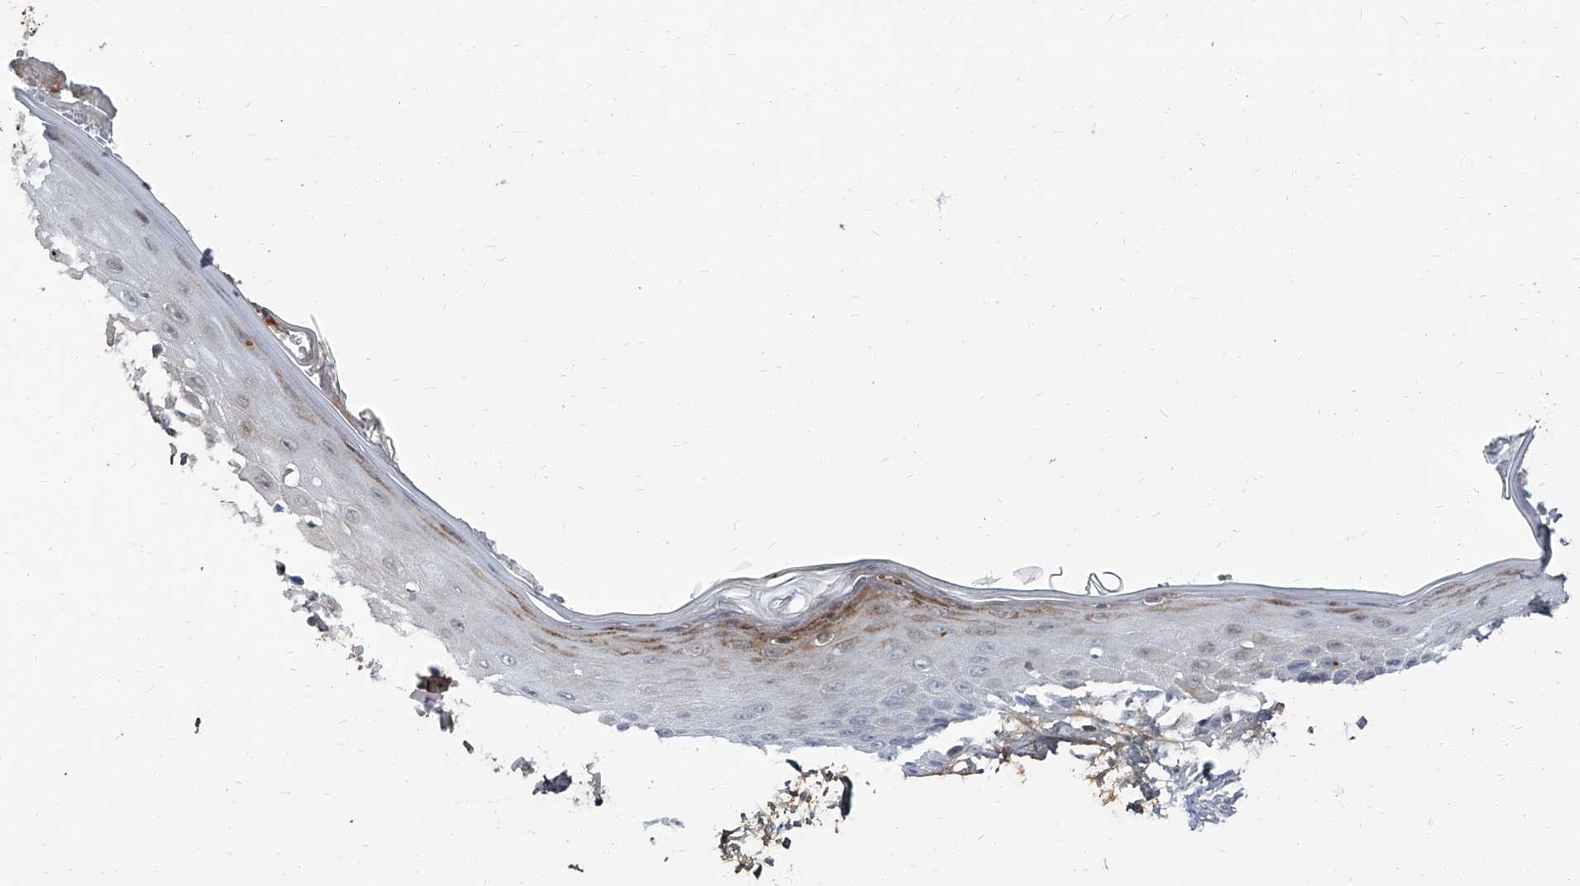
{"staining": {"intensity": "weak", "quantity": "25%-75%", "location": "cytoplasmic/membranous"}, "tissue": "skin", "cell_type": "Fibroblasts", "image_type": "normal", "snomed": [{"axis": "morphology", "description": "Normal tissue, NOS"}, {"axis": "topography", "description": "Skin"}, {"axis": "topography", "description": "Skeletal muscle"}], "caption": "Approximately 25%-75% of fibroblasts in benign skin exhibit weak cytoplasmic/membranous protein positivity as visualized by brown immunohistochemical staining.", "gene": "HOXA3", "patient": {"sex": "male", "age": 83}}